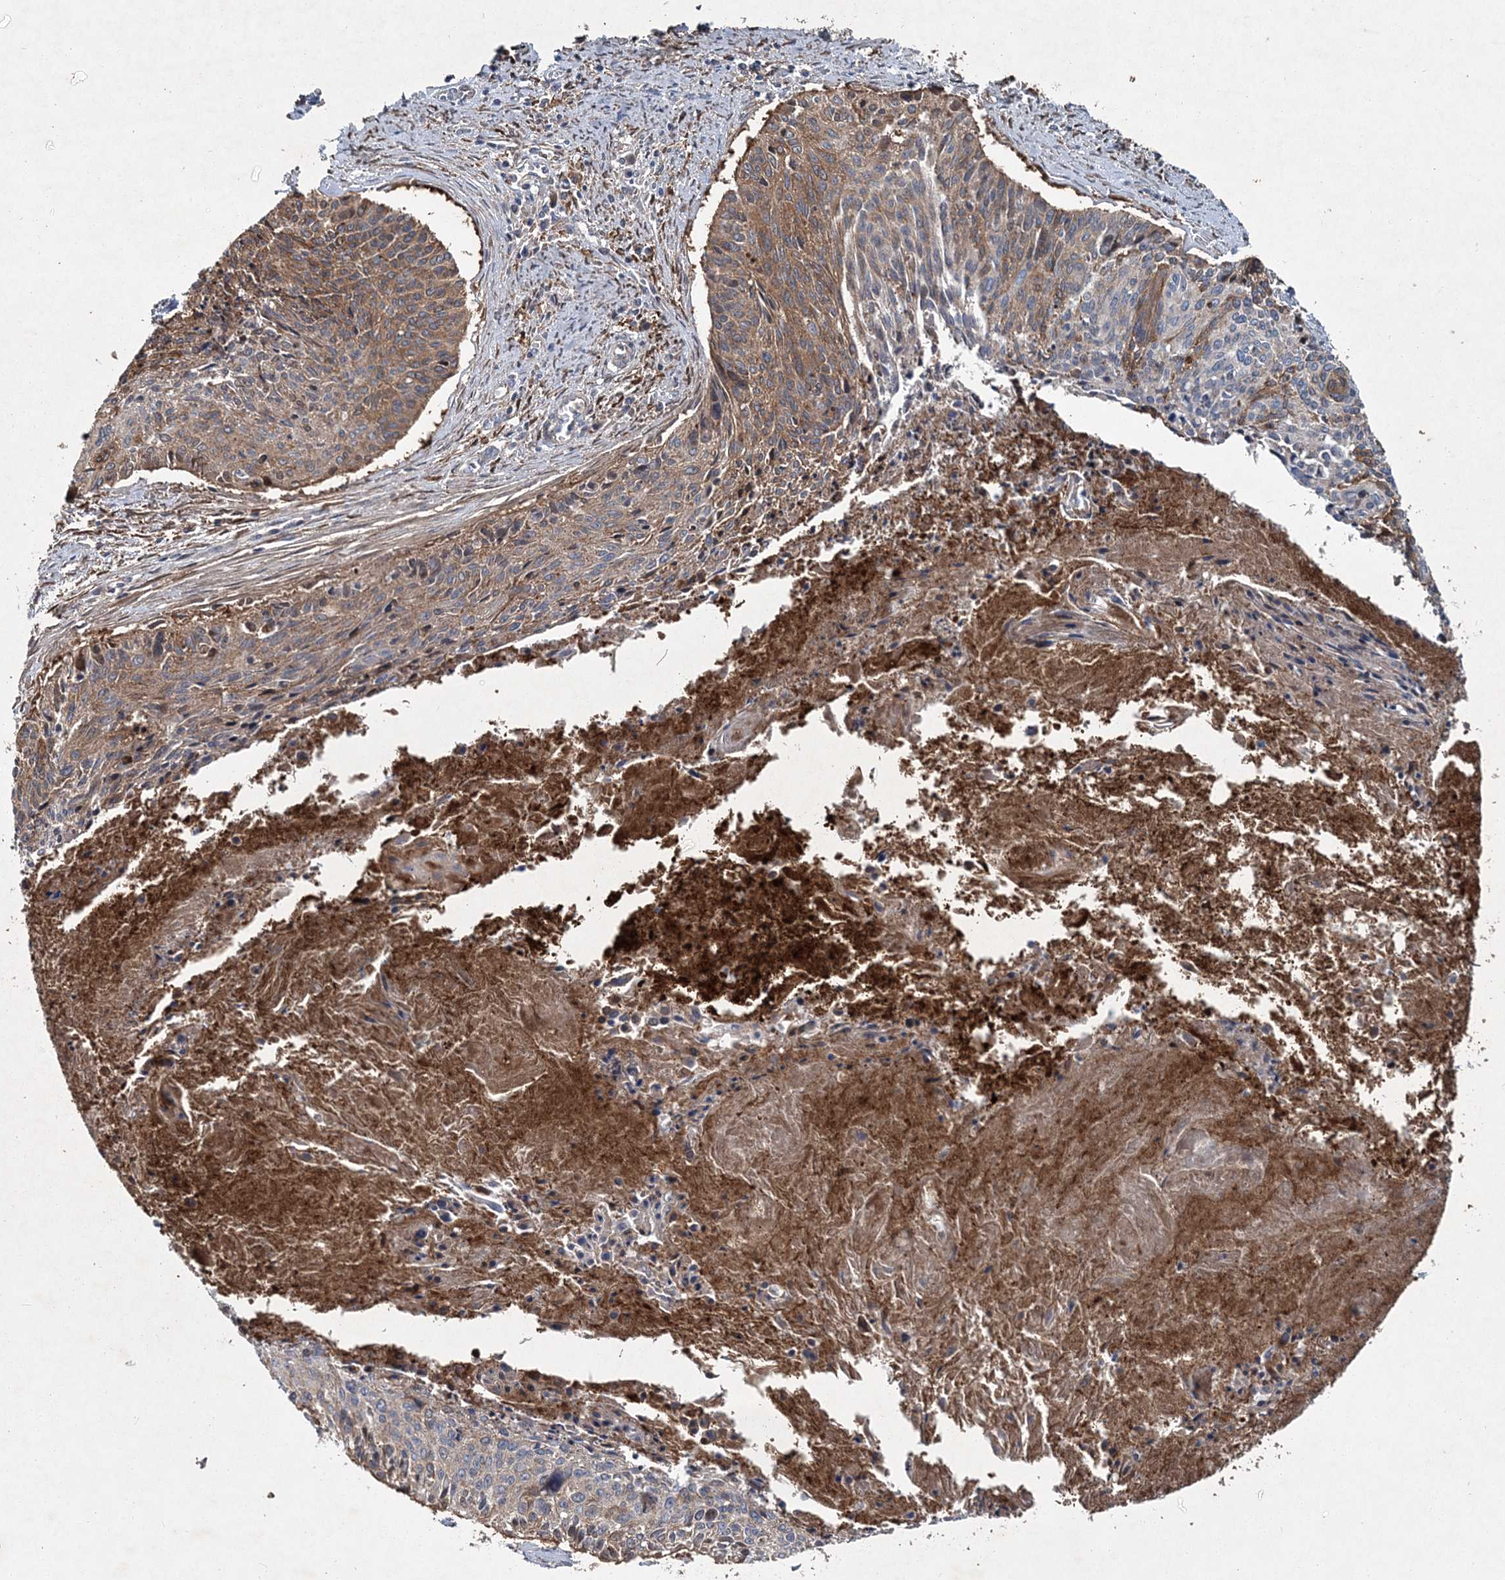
{"staining": {"intensity": "moderate", "quantity": "25%-75%", "location": "cytoplasmic/membranous"}, "tissue": "cervical cancer", "cell_type": "Tumor cells", "image_type": "cancer", "snomed": [{"axis": "morphology", "description": "Squamous cell carcinoma, NOS"}, {"axis": "topography", "description": "Cervix"}], "caption": "Cervical squamous cell carcinoma stained for a protein demonstrates moderate cytoplasmic/membranous positivity in tumor cells. Using DAB (3,3'-diaminobenzidine) (brown) and hematoxylin (blue) stains, captured at high magnification using brightfield microscopy.", "gene": "SPOPL", "patient": {"sex": "female", "age": 55}}